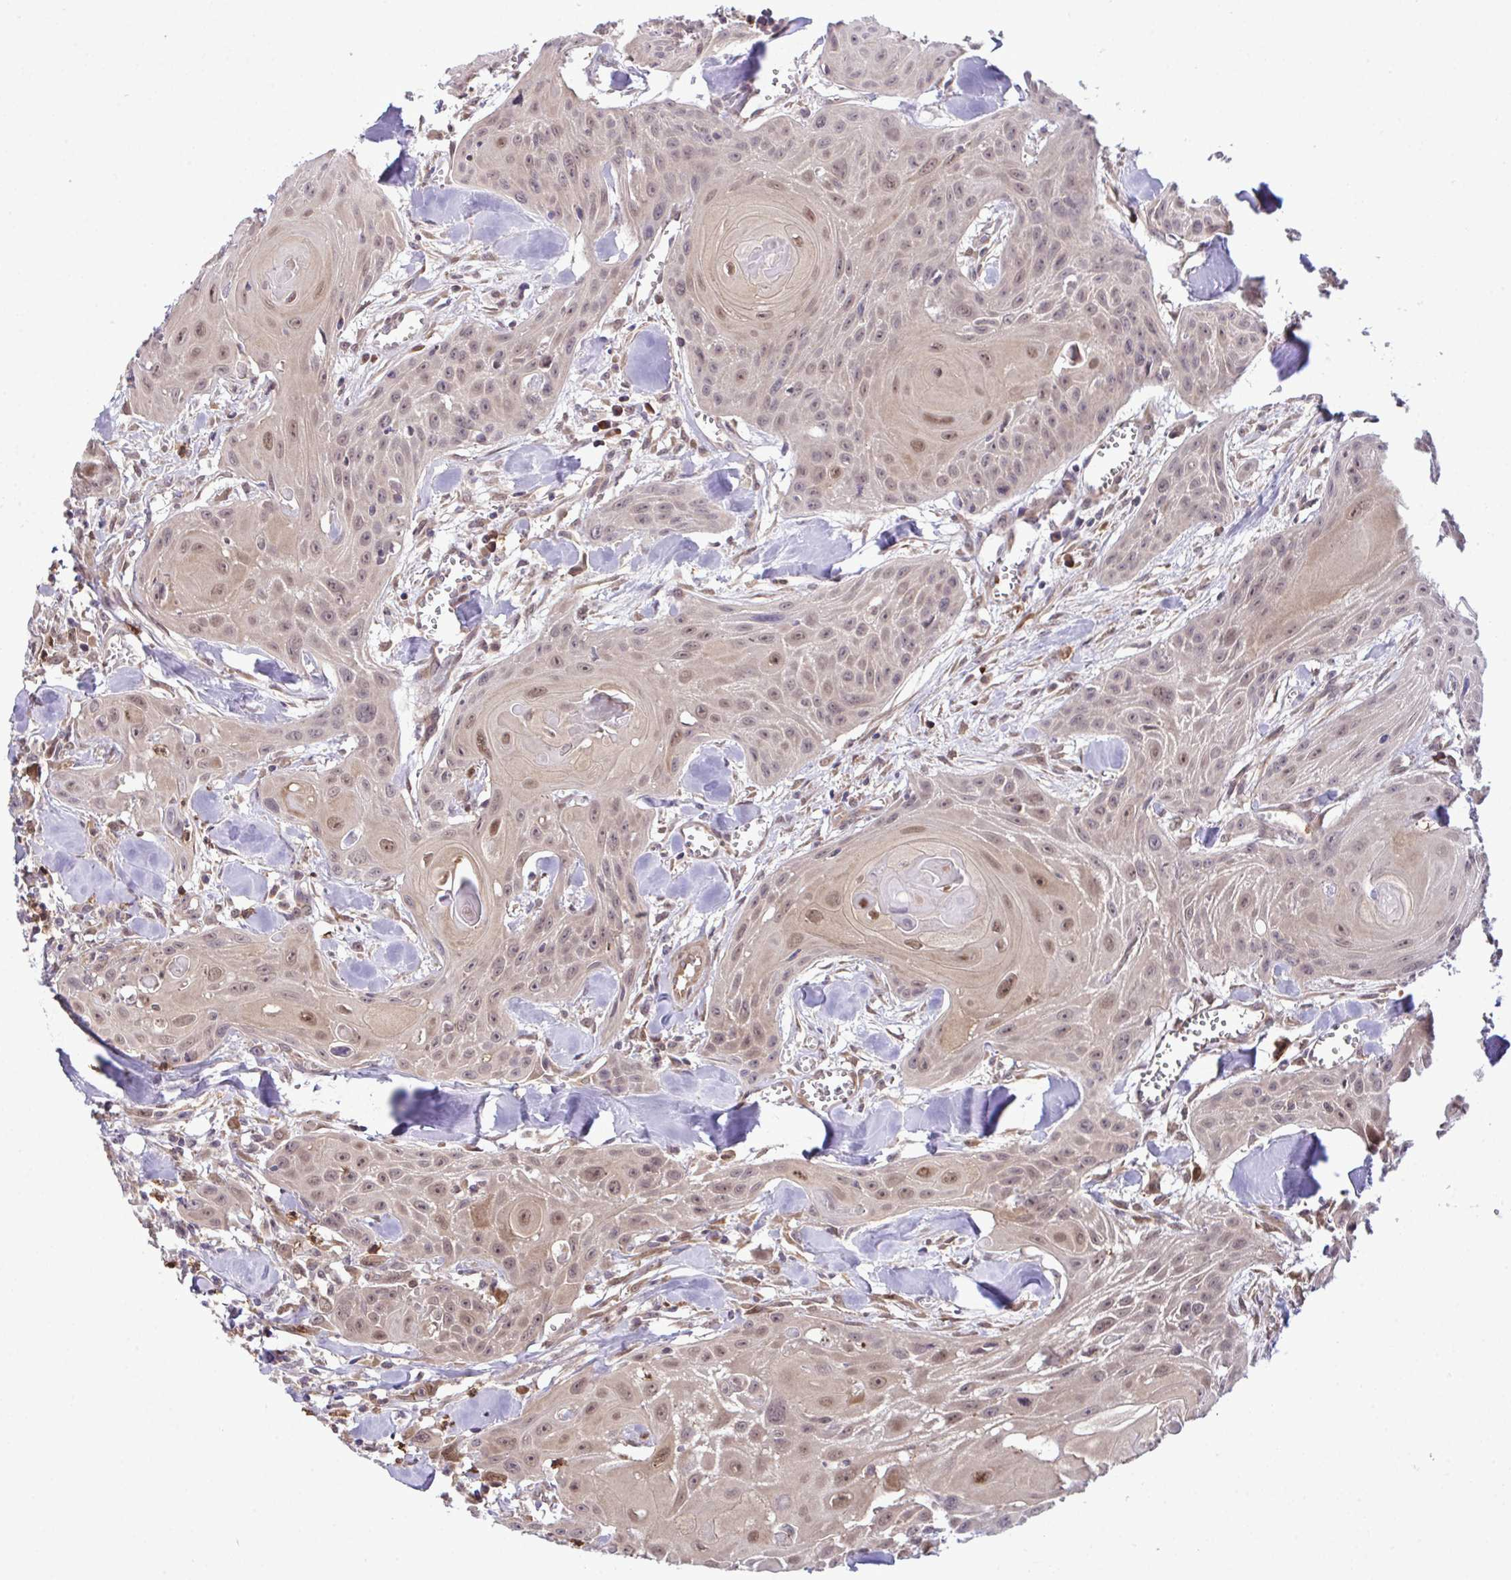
{"staining": {"intensity": "weak", "quantity": "25%-75%", "location": "nuclear"}, "tissue": "head and neck cancer", "cell_type": "Tumor cells", "image_type": "cancer", "snomed": [{"axis": "morphology", "description": "Squamous cell carcinoma, NOS"}, {"axis": "topography", "description": "Lymph node"}, {"axis": "topography", "description": "Salivary gland"}, {"axis": "topography", "description": "Head-Neck"}], "caption": "Head and neck cancer was stained to show a protein in brown. There is low levels of weak nuclear expression in about 25%-75% of tumor cells.", "gene": "CMPK1", "patient": {"sex": "female", "age": 74}}